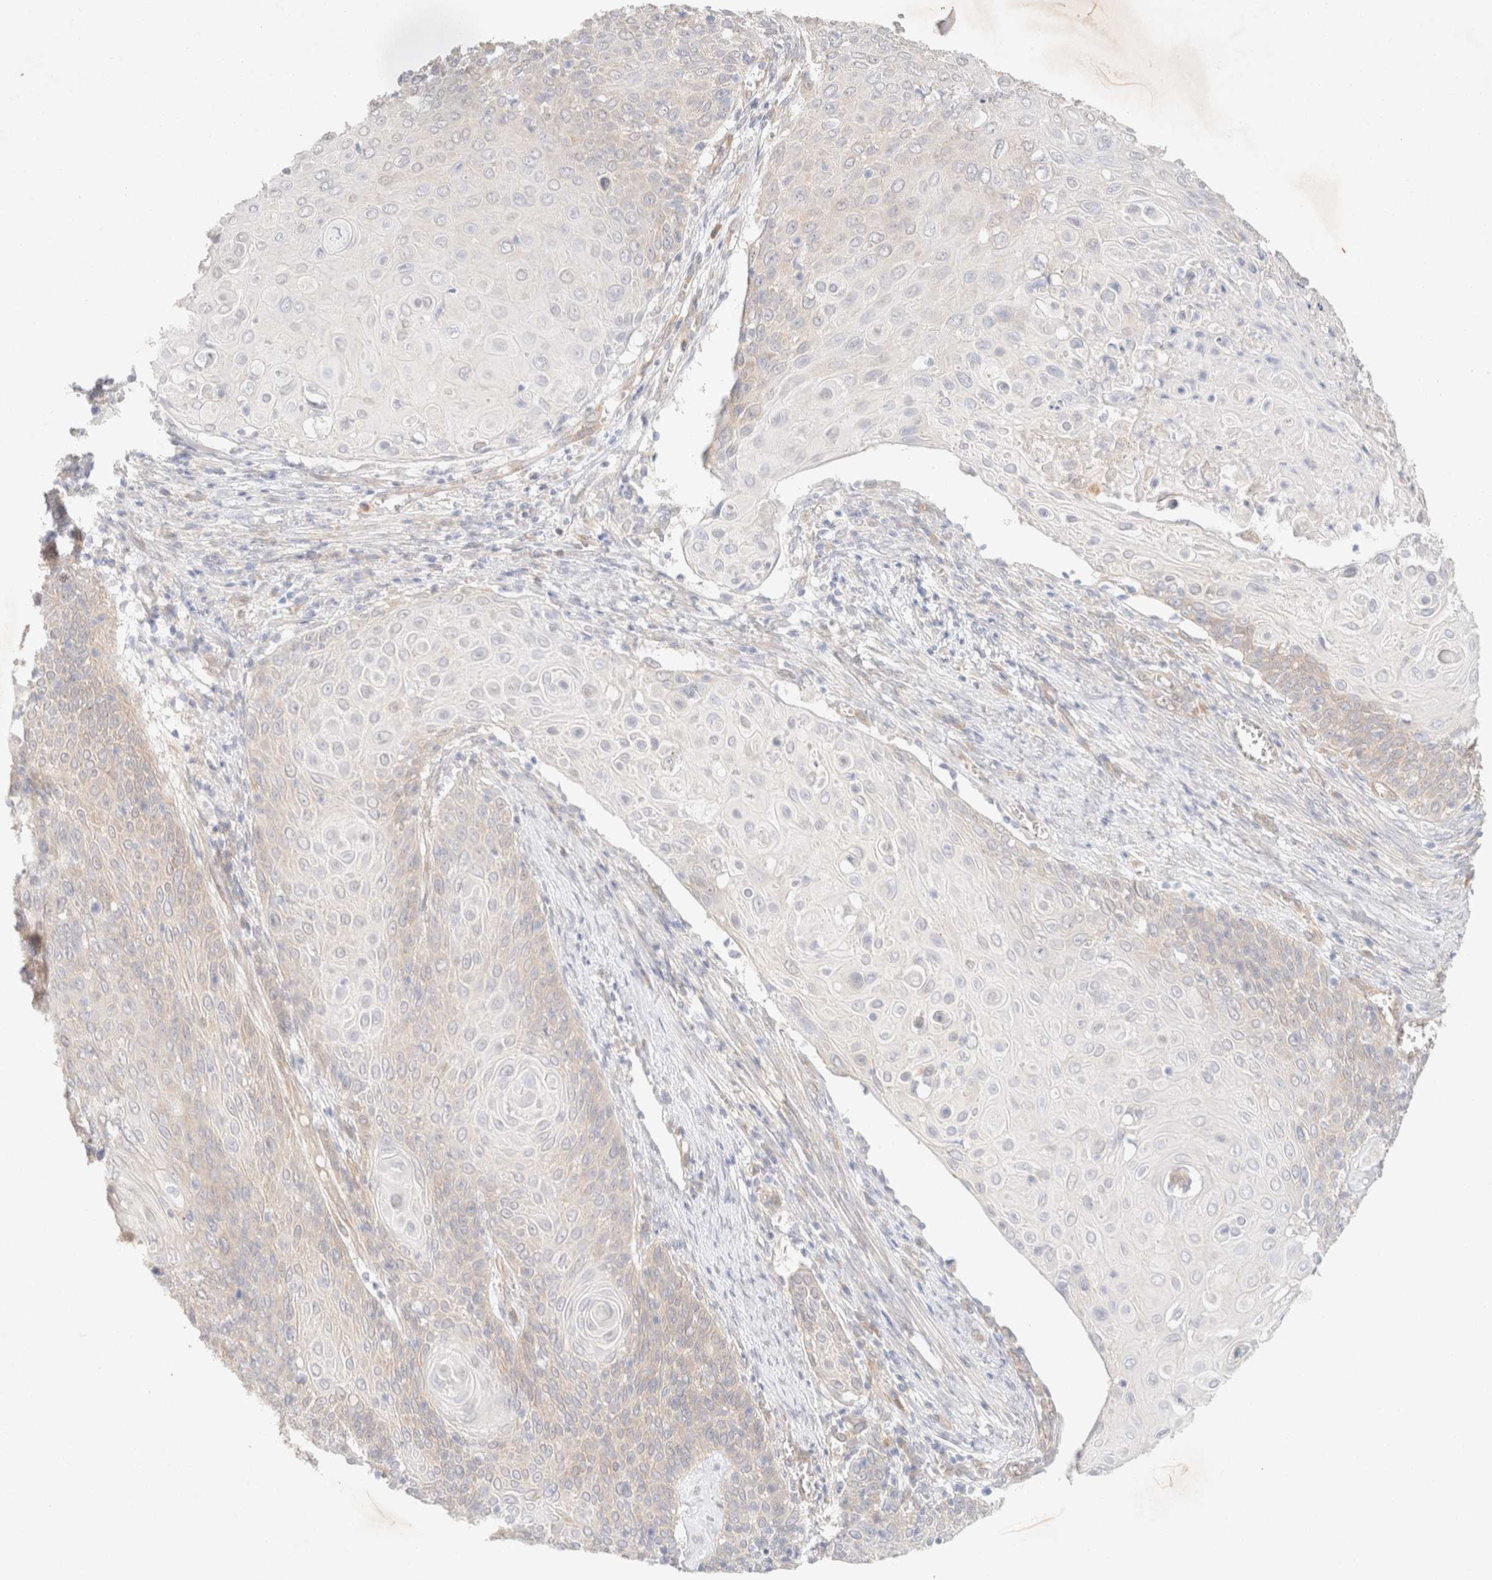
{"staining": {"intensity": "weak", "quantity": "<25%", "location": "cytoplasmic/membranous"}, "tissue": "cervical cancer", "cell_type": "Tumor cells", "image_type": "cancer", "snomed": [{"axis": "morphology", "description": "Squamous cell carcinoma, NOS"}, {"axis": "topography", "description": "Cervix"}], "caption": "Tumor cells are negative for protein expression in human cervical cancer.", "gene": "CSNK1E", "patient": {"sex": "female", "age": 39}}